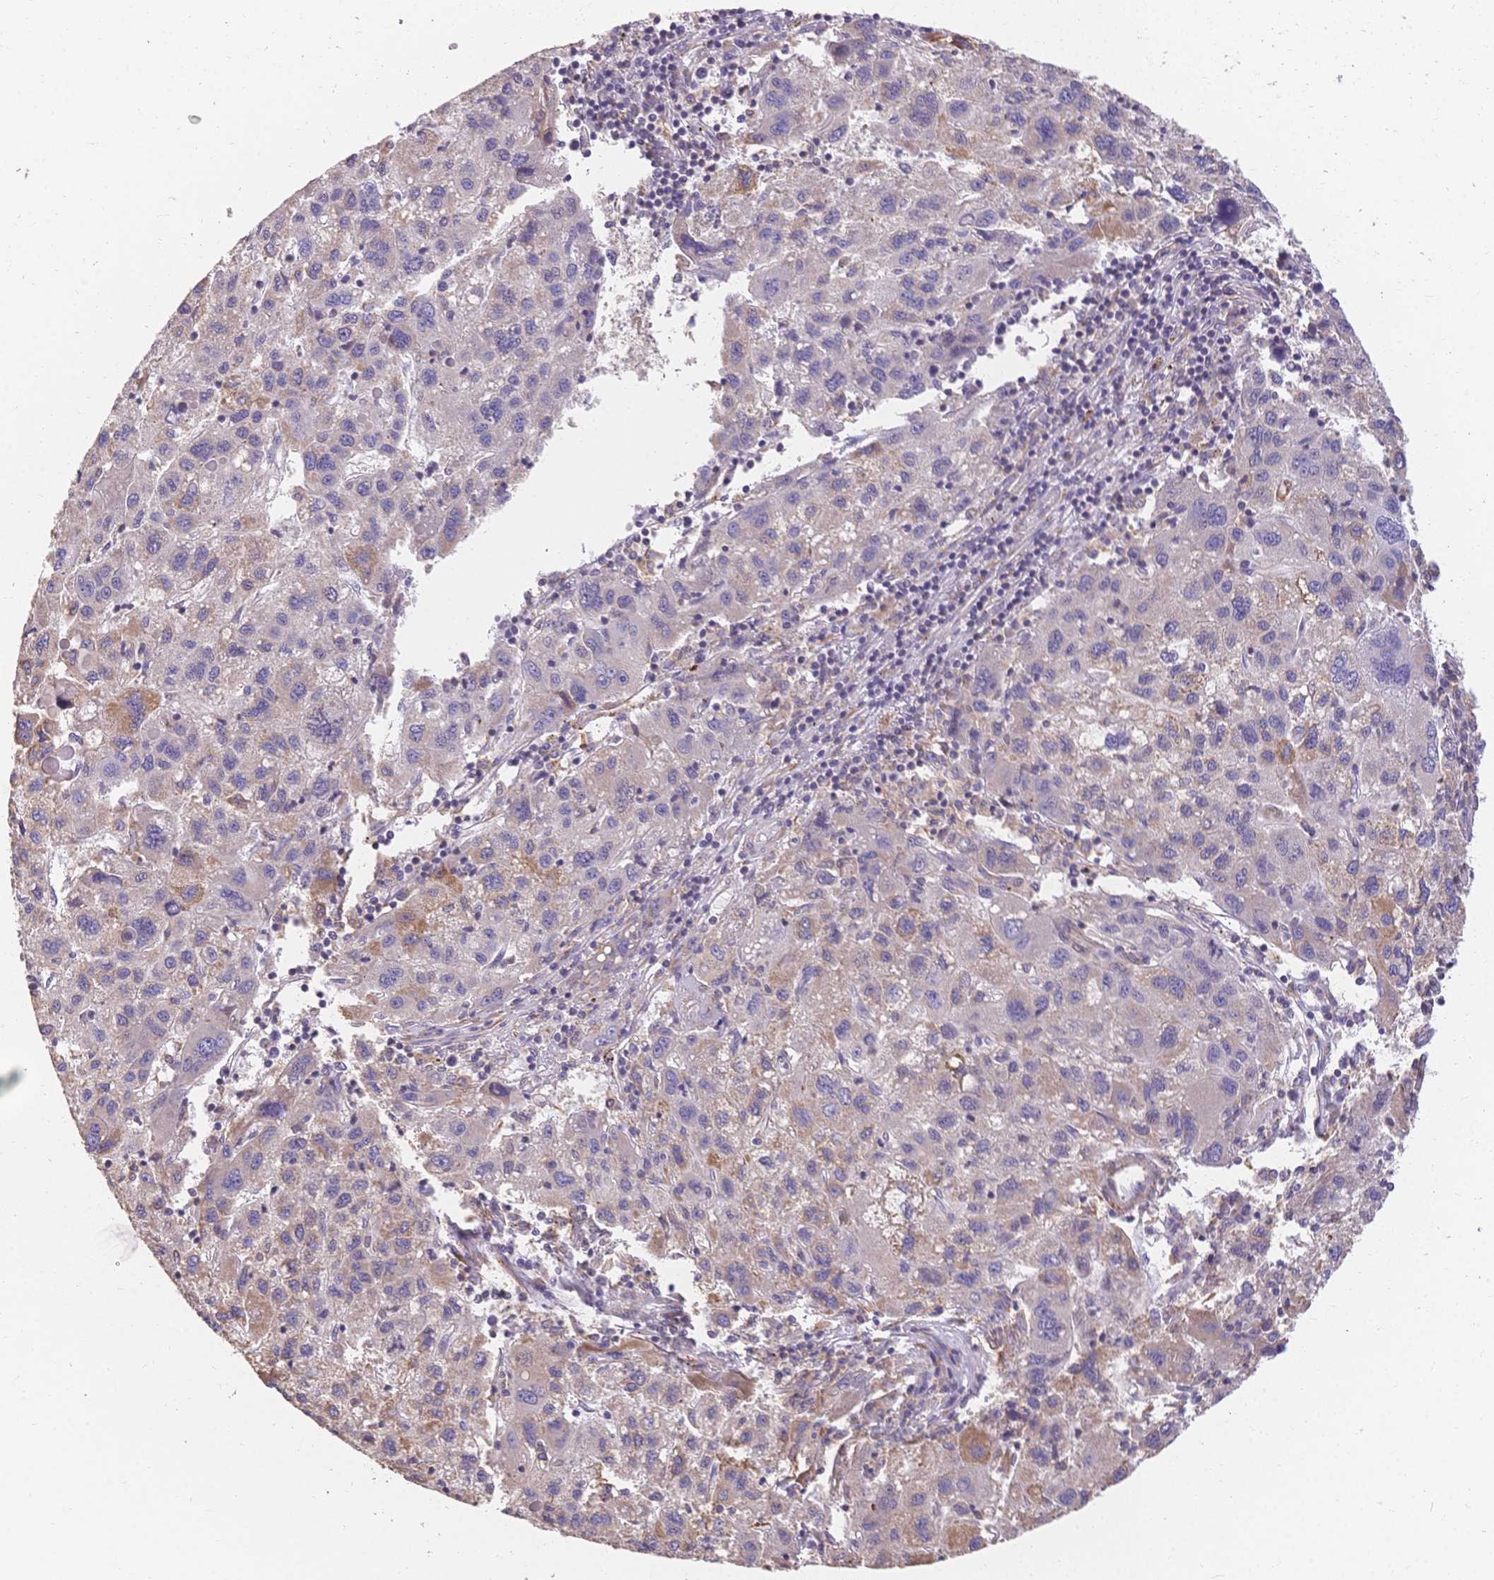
{"staining": {"intensity": "weak", "quantity": "<25%", "location": "cytoplasmic/membranous"}, "tissue": "liver cancer", "cell_type": "Tumor cells", "image_type": "cancer", "snomed": [{"axis": "morphology", "description": "Carcinoma, Hepatocellular, NOS"}, {"axis": "topography", "description": "Liver"}], "caption": "This histopathology image is of liver hepatocellular carcinoma stained with immunohistochemistry (IHC) to label a protein in brown with the nuclei are counter-stained blue. There is no staining in tumor cells. (DAB (3,3'-diaminobenzidine) immunohistochemistry visualized using brightfield microscopy, high magnification).", "gene": "HS3ST5", "patient": {"sex": "female", "age": 77}}